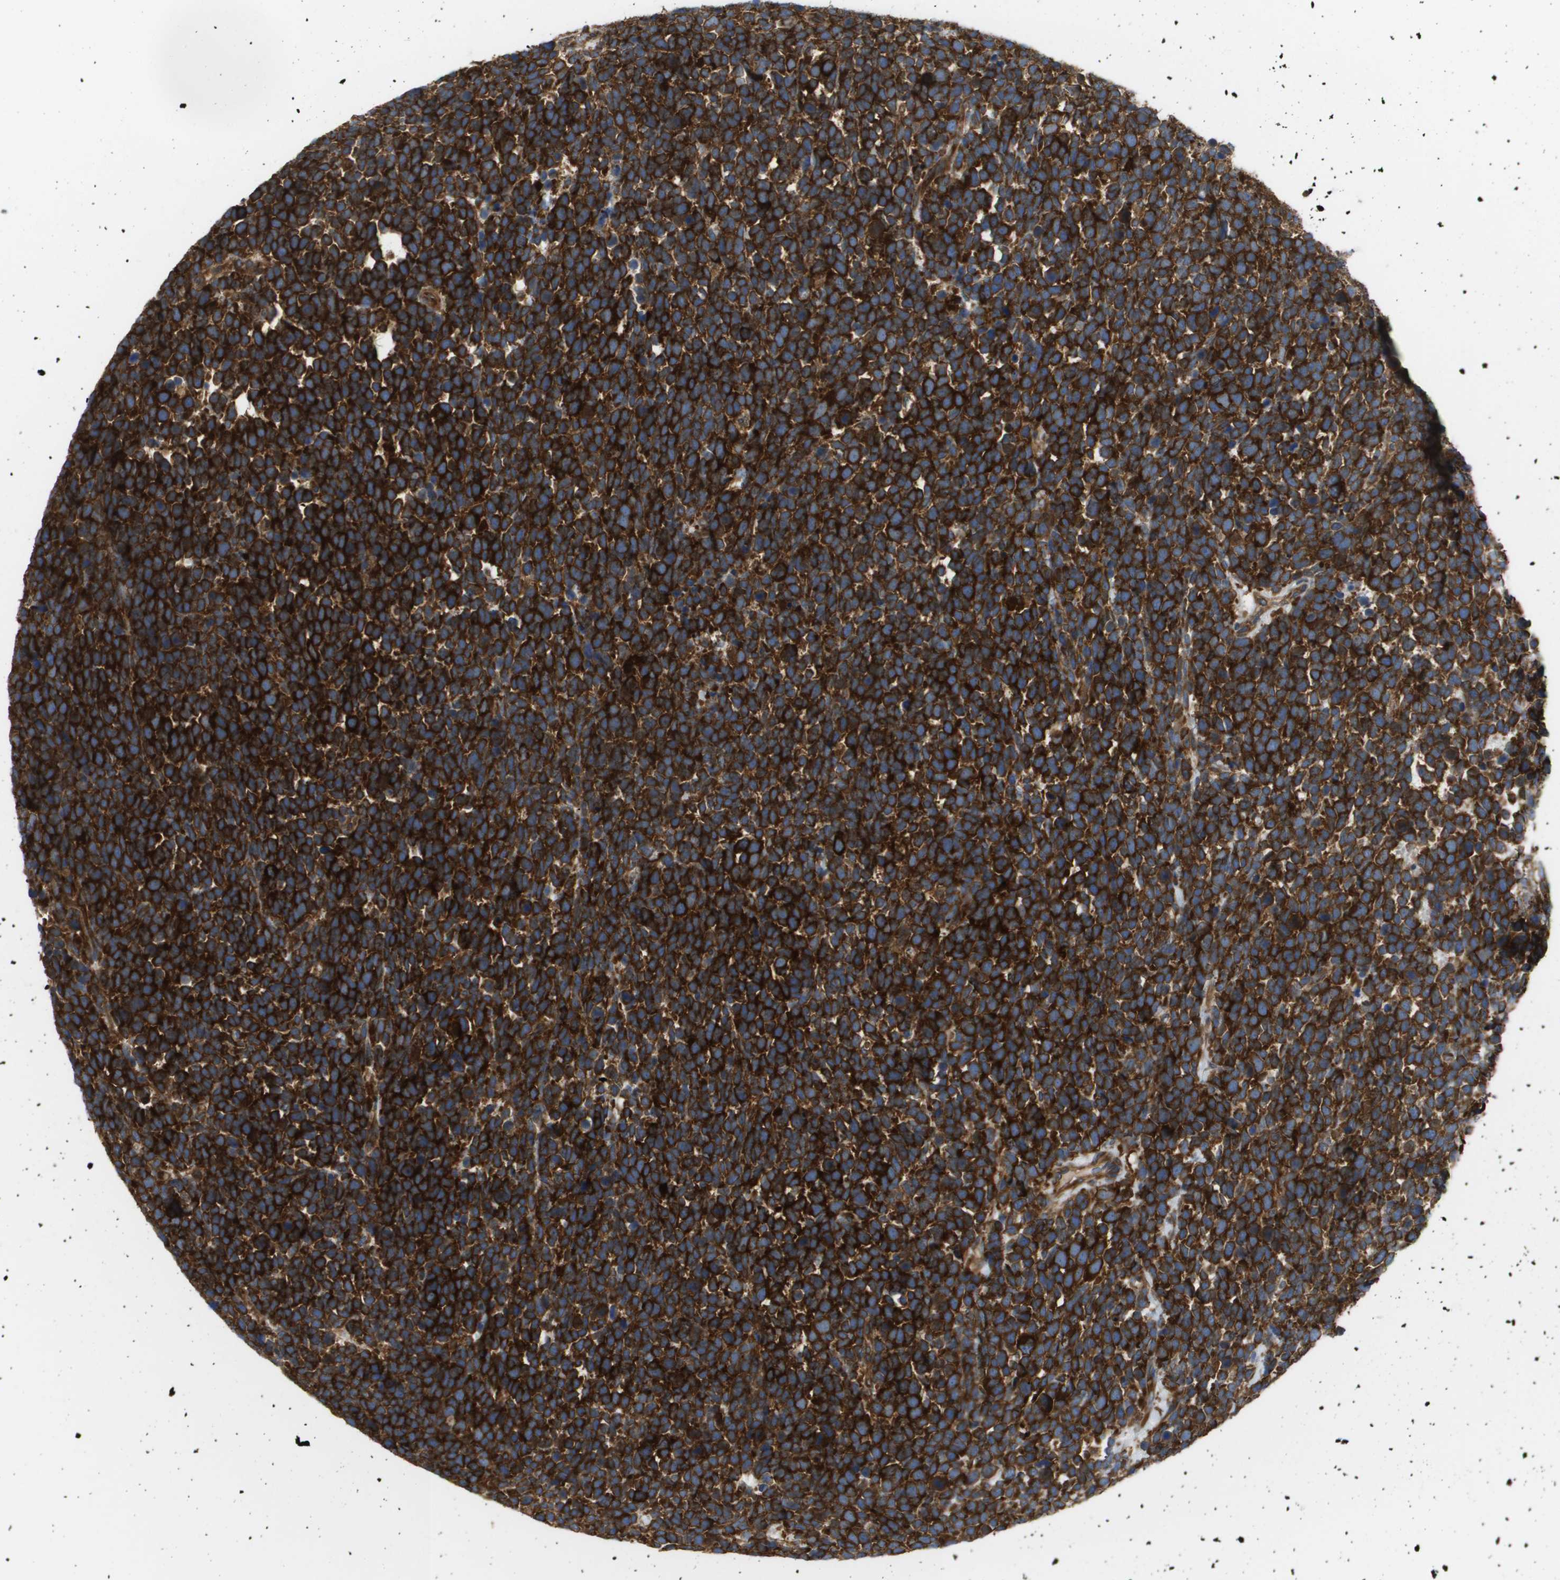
{"staining": {"intensity": "strong", "quantity": ">75%", "location": "cytoplasmic/membranous"}, "tissue": "urothelial cancer", "cell_type": "Tumor cells", "image_type": "cancer", "snomed": [{"axis": "morphology", "description": "Urothelial carcinoma, High grade"}, {"axis": "topography", "description": "Urinary bladder"}], "caption": "This image displays immunohistochemistry staining of urothelial cancer, with high strong cytoplasmic/membranous expression in approximately >75% of tumor cells.", "gene": "EIF4G2", "patient": {"sex": "female", "age": 82}}